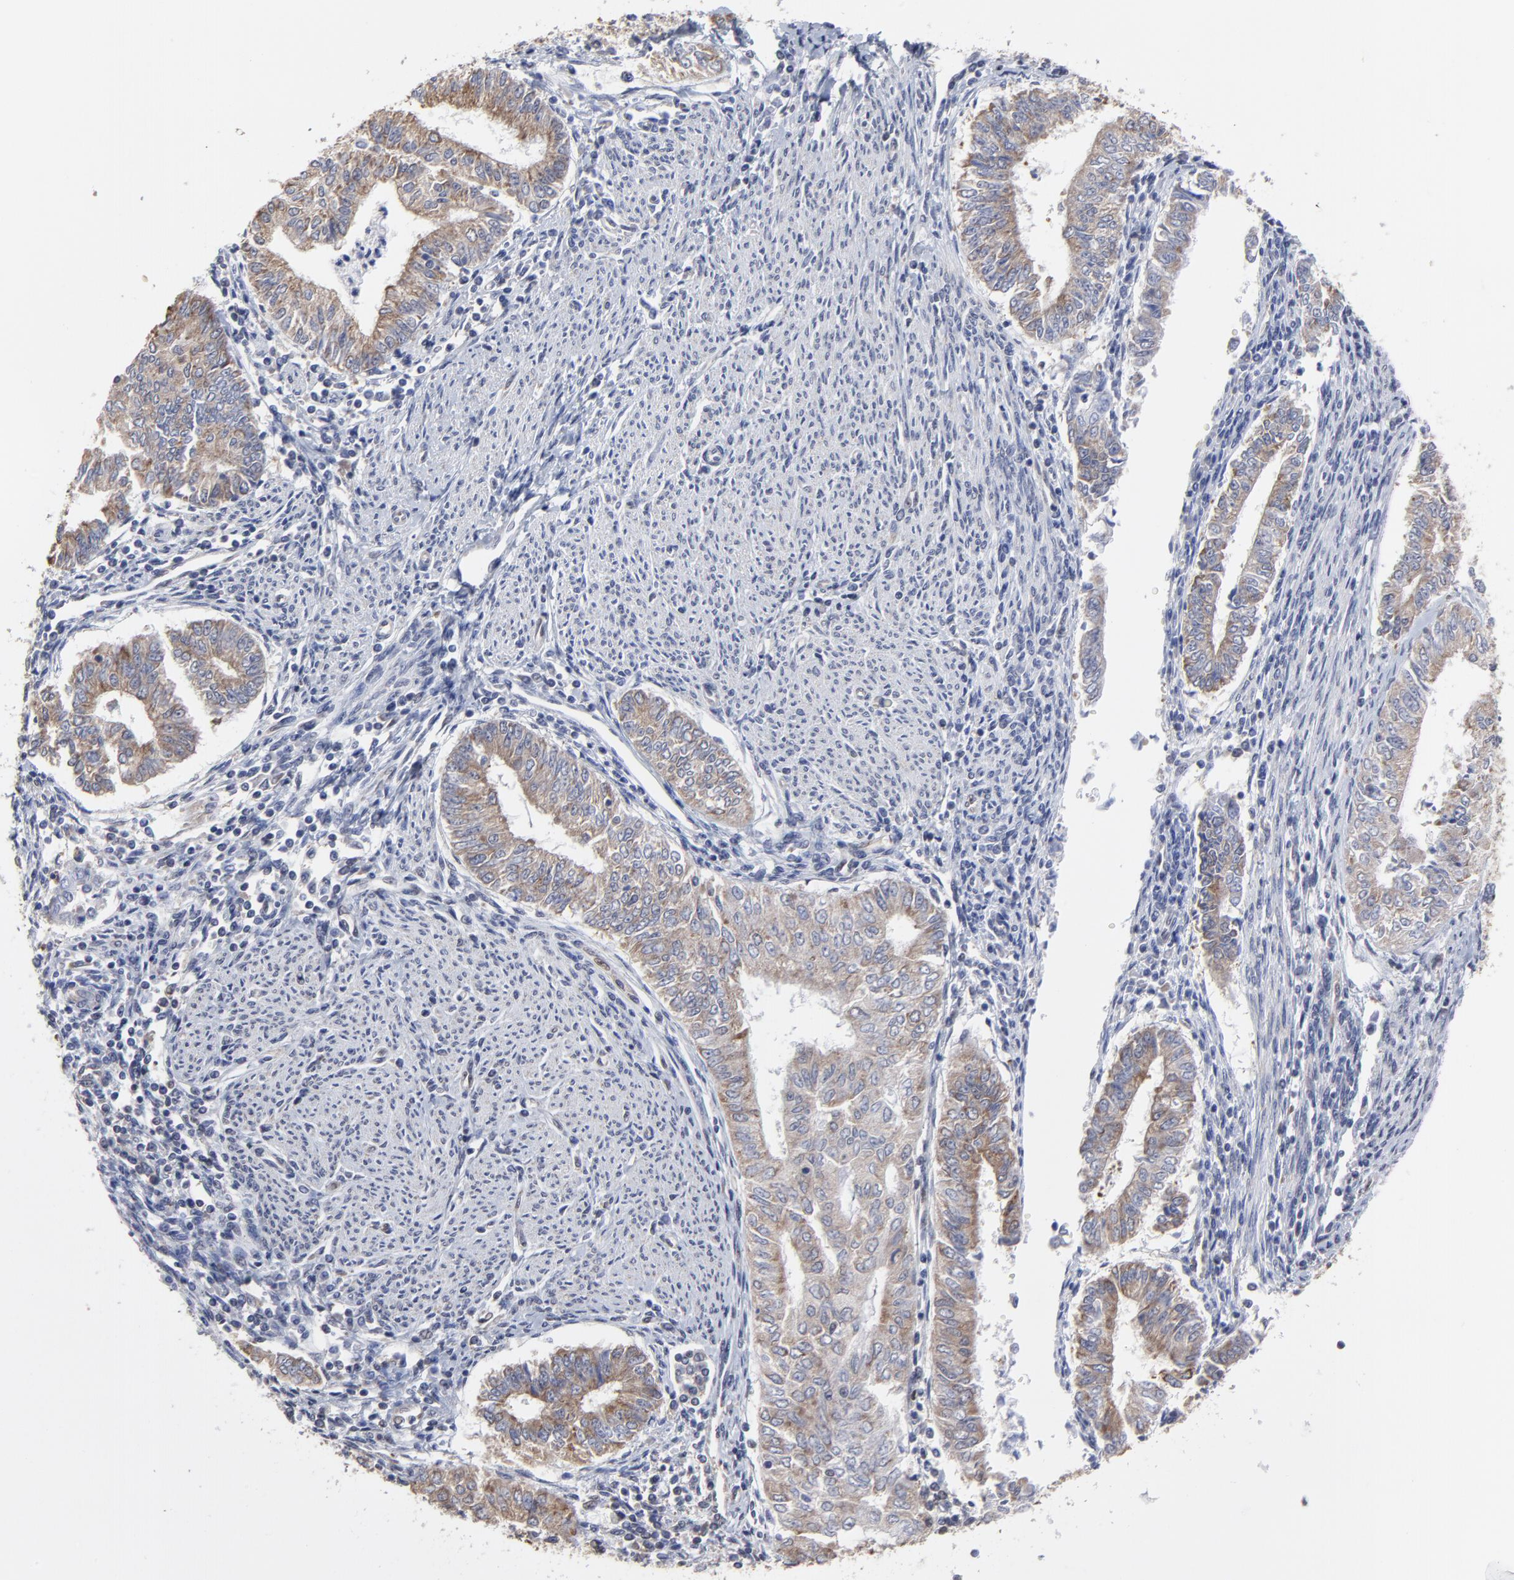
{"staining": {"intensity": "moderate", "quantity": ">75%", "location": "cytoplasmic/membranous"}, "tissue": "endometrial cancer", "cell_type": "Tumor cells", "image_type": "cancer", "snomed": [{"axis": "morphology", "description": "Adenocarcinoma, NOS"}, {"axis": "topography", "description": "Endometrium"}], "caption": "Immunohistochemistry micrograph of human adenocarcinoma (endometrial) stained for a protein (brown), which reveals medium levels of moderate cytoplasmic/membranous positivity in approximately >75% of tumor cells.", "gene": "CCT2", "patient": {"sex": "female", "age": 66}}